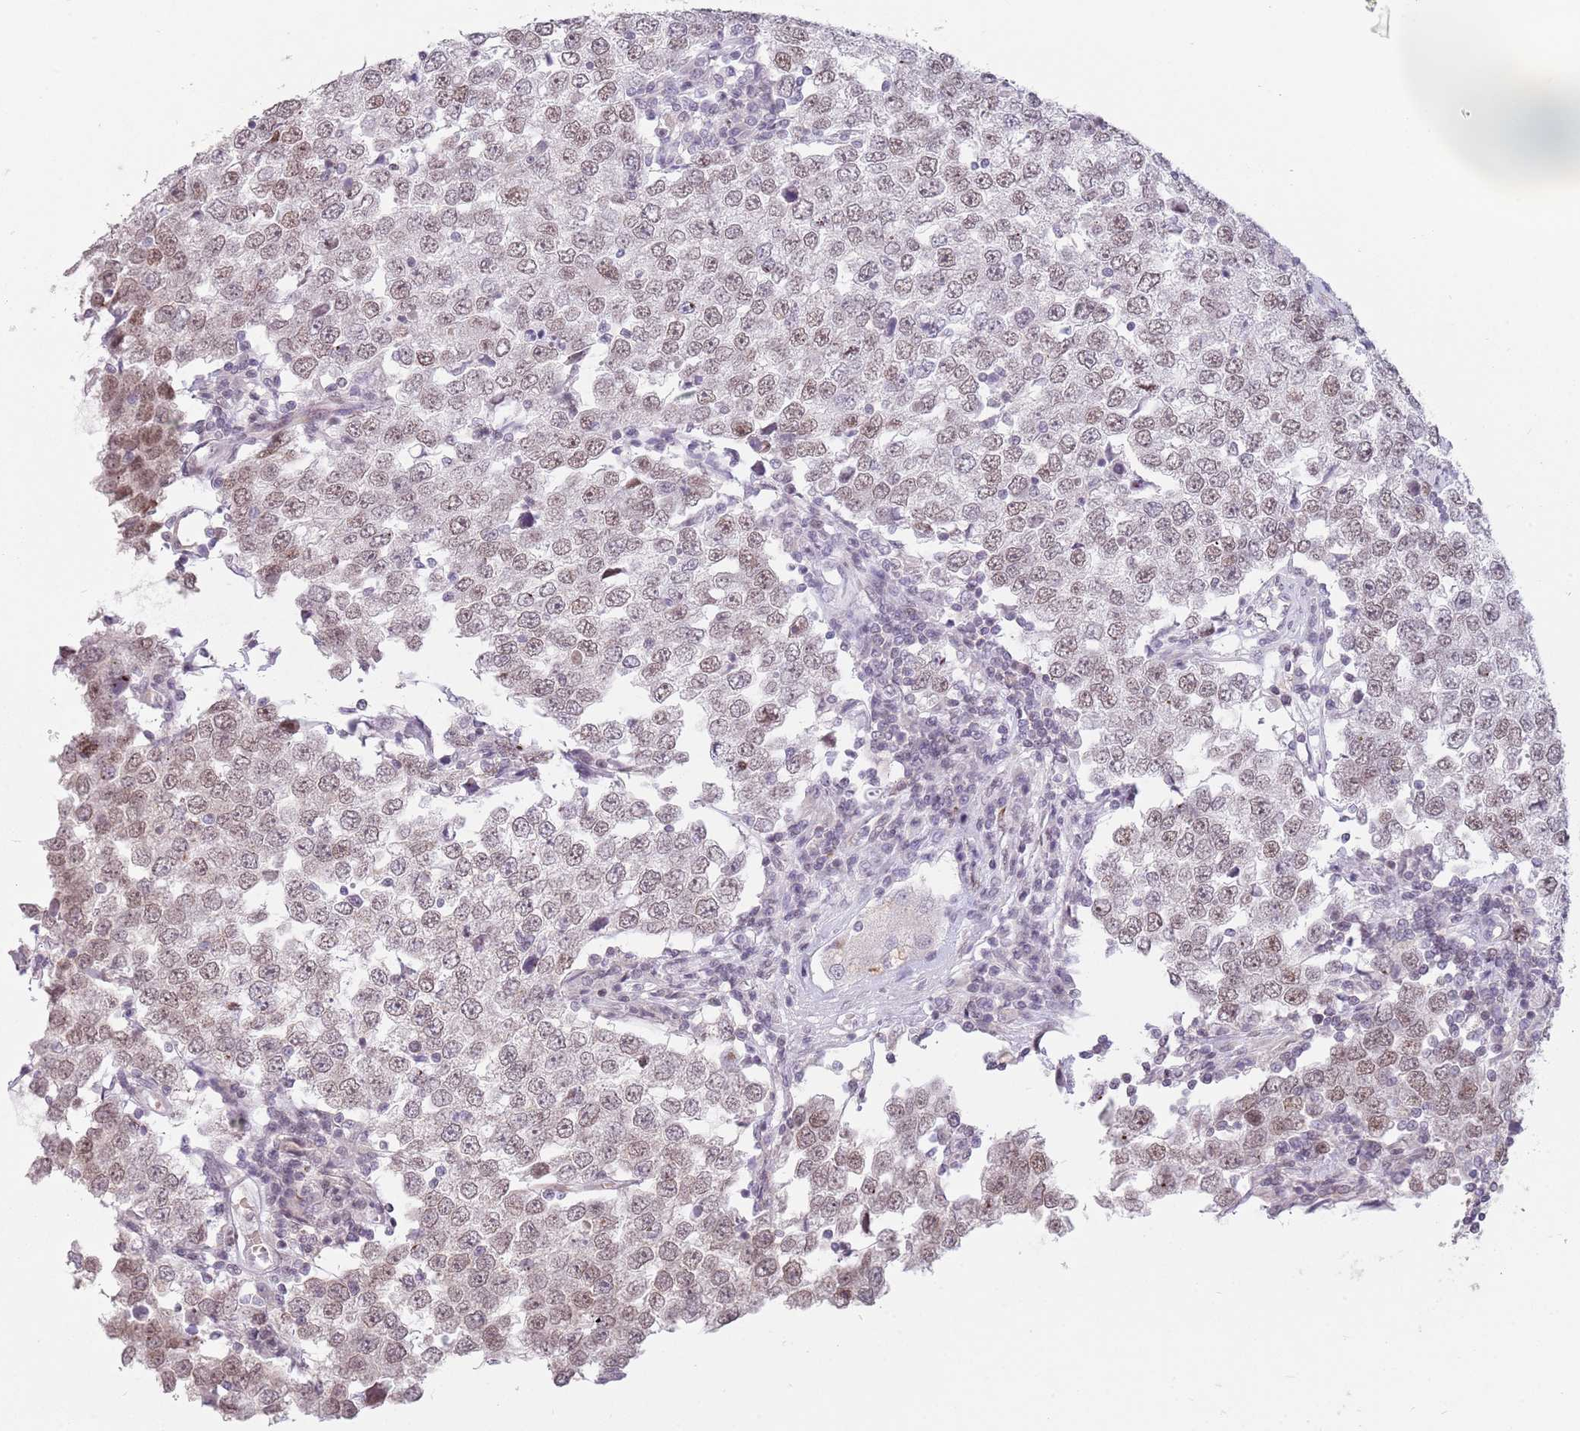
{"staining": {"intensity": "weak", "quantity": ">75%", "location": "nuclear"}, "tissue": "testis cancer", "cell_type": "Tumor cells", "image_type": "cancer", "snomed": [{"axis": "morphology", "description": "Seminoma, NOS"}, {"axis": "morphology", "description": "Carcinoma, Embryonal, NOS"}, {"axis": "topography", "description": "Testis"}], "caption": "Immunohistochemical staining of testis cancer demonstrates weak nuclear protein staining in approximately >75% of tumor cells.", "gene": "ZNF574", "patient": {"sex": "male", "age": 28}}